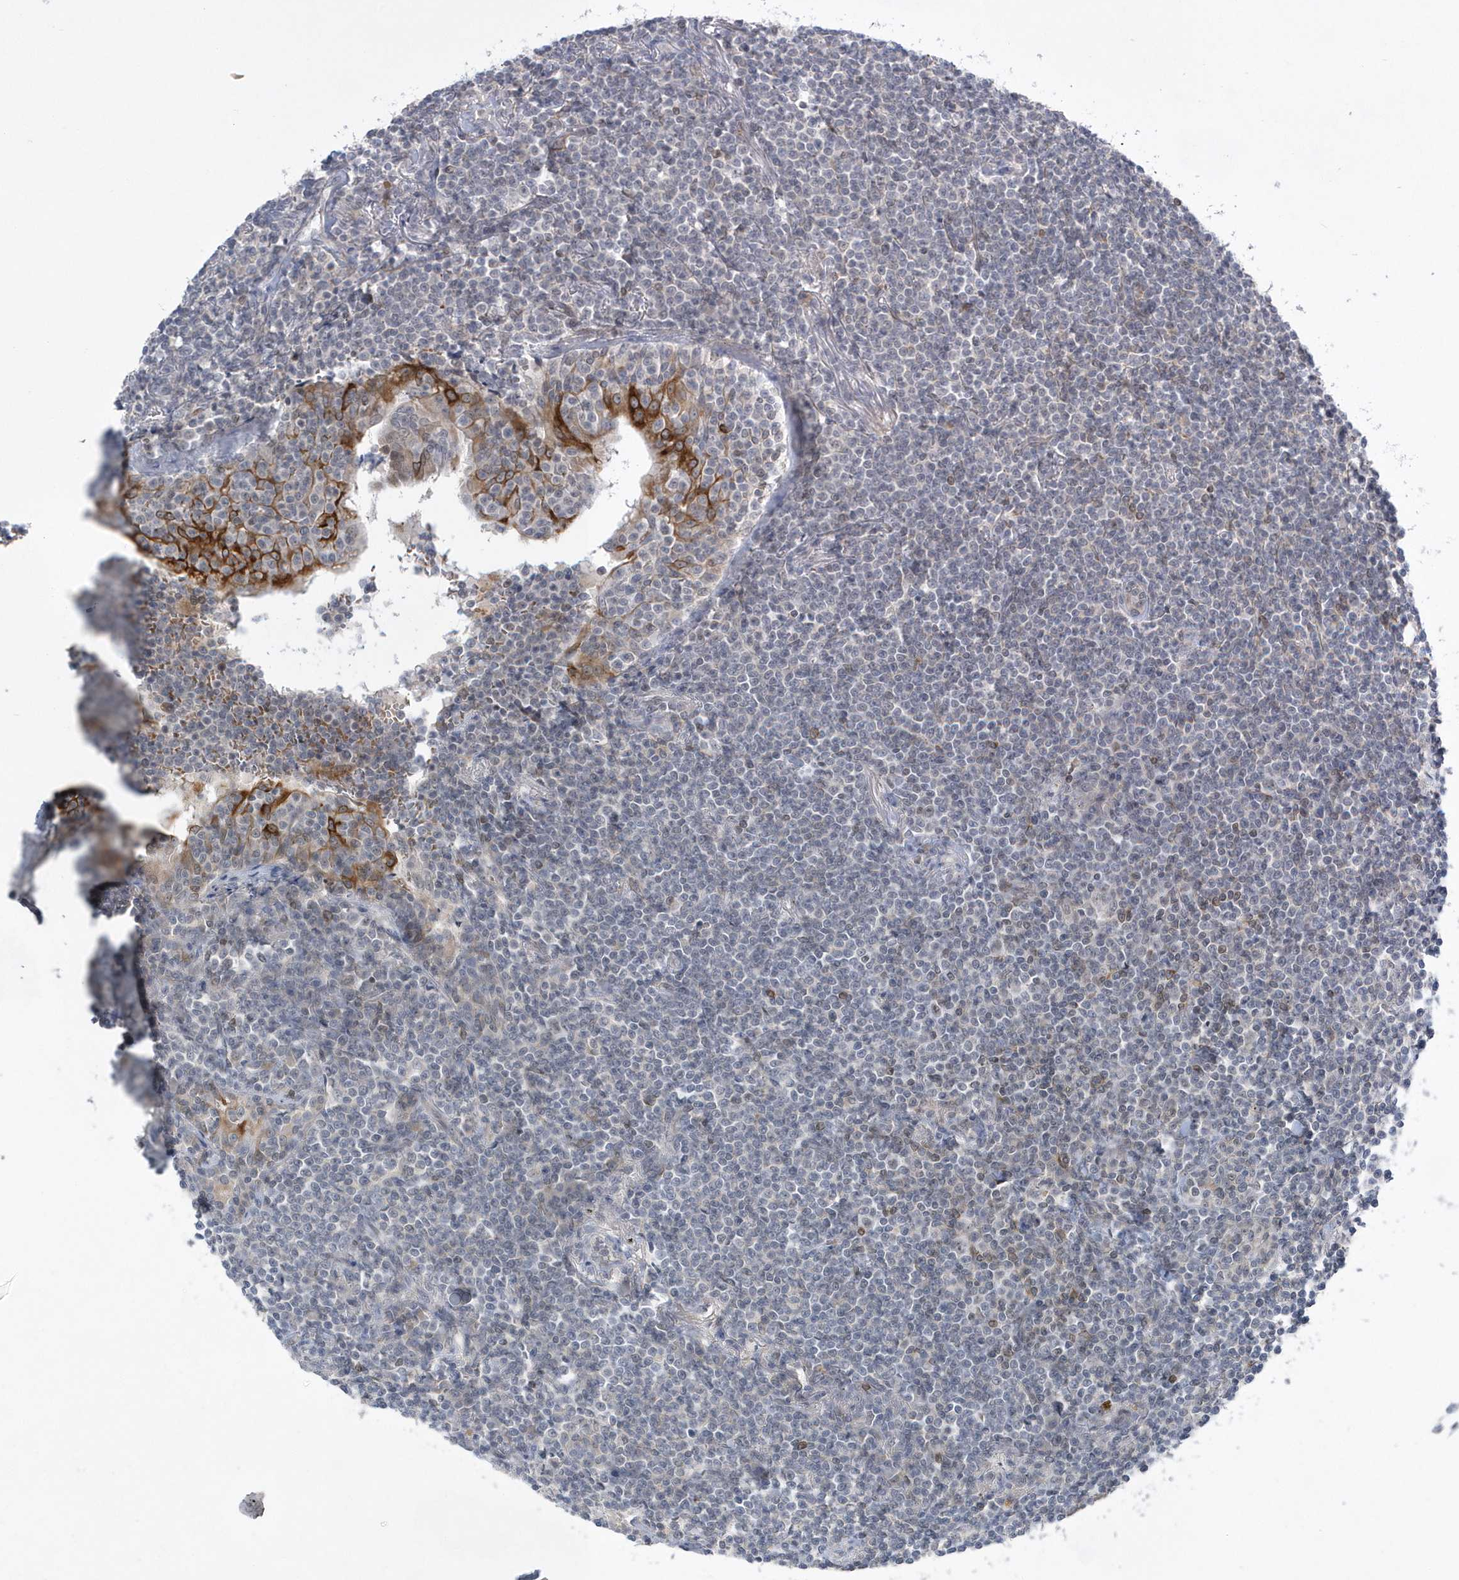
{"staining": {"intensity": "negative", "quantity": "none", "location": "none"}, "tissue": "lymphoma", "cell_type": "Tumor cells", "image_type": "cancer", "snomed": [{"axis": "morphology", "description": "Malignant lymphoma, non-Hodgkin's type, Low grade"}, {"axis": "topography", "description": "Lung"}], "caption": "The photomicrograph exhibits no significant staining in tumor cells of malignant lymphoma, non-Hodgkin's type (low-grade).", "gene": "TMEM132B", "patient": {"sex": "female", "age": 71}}